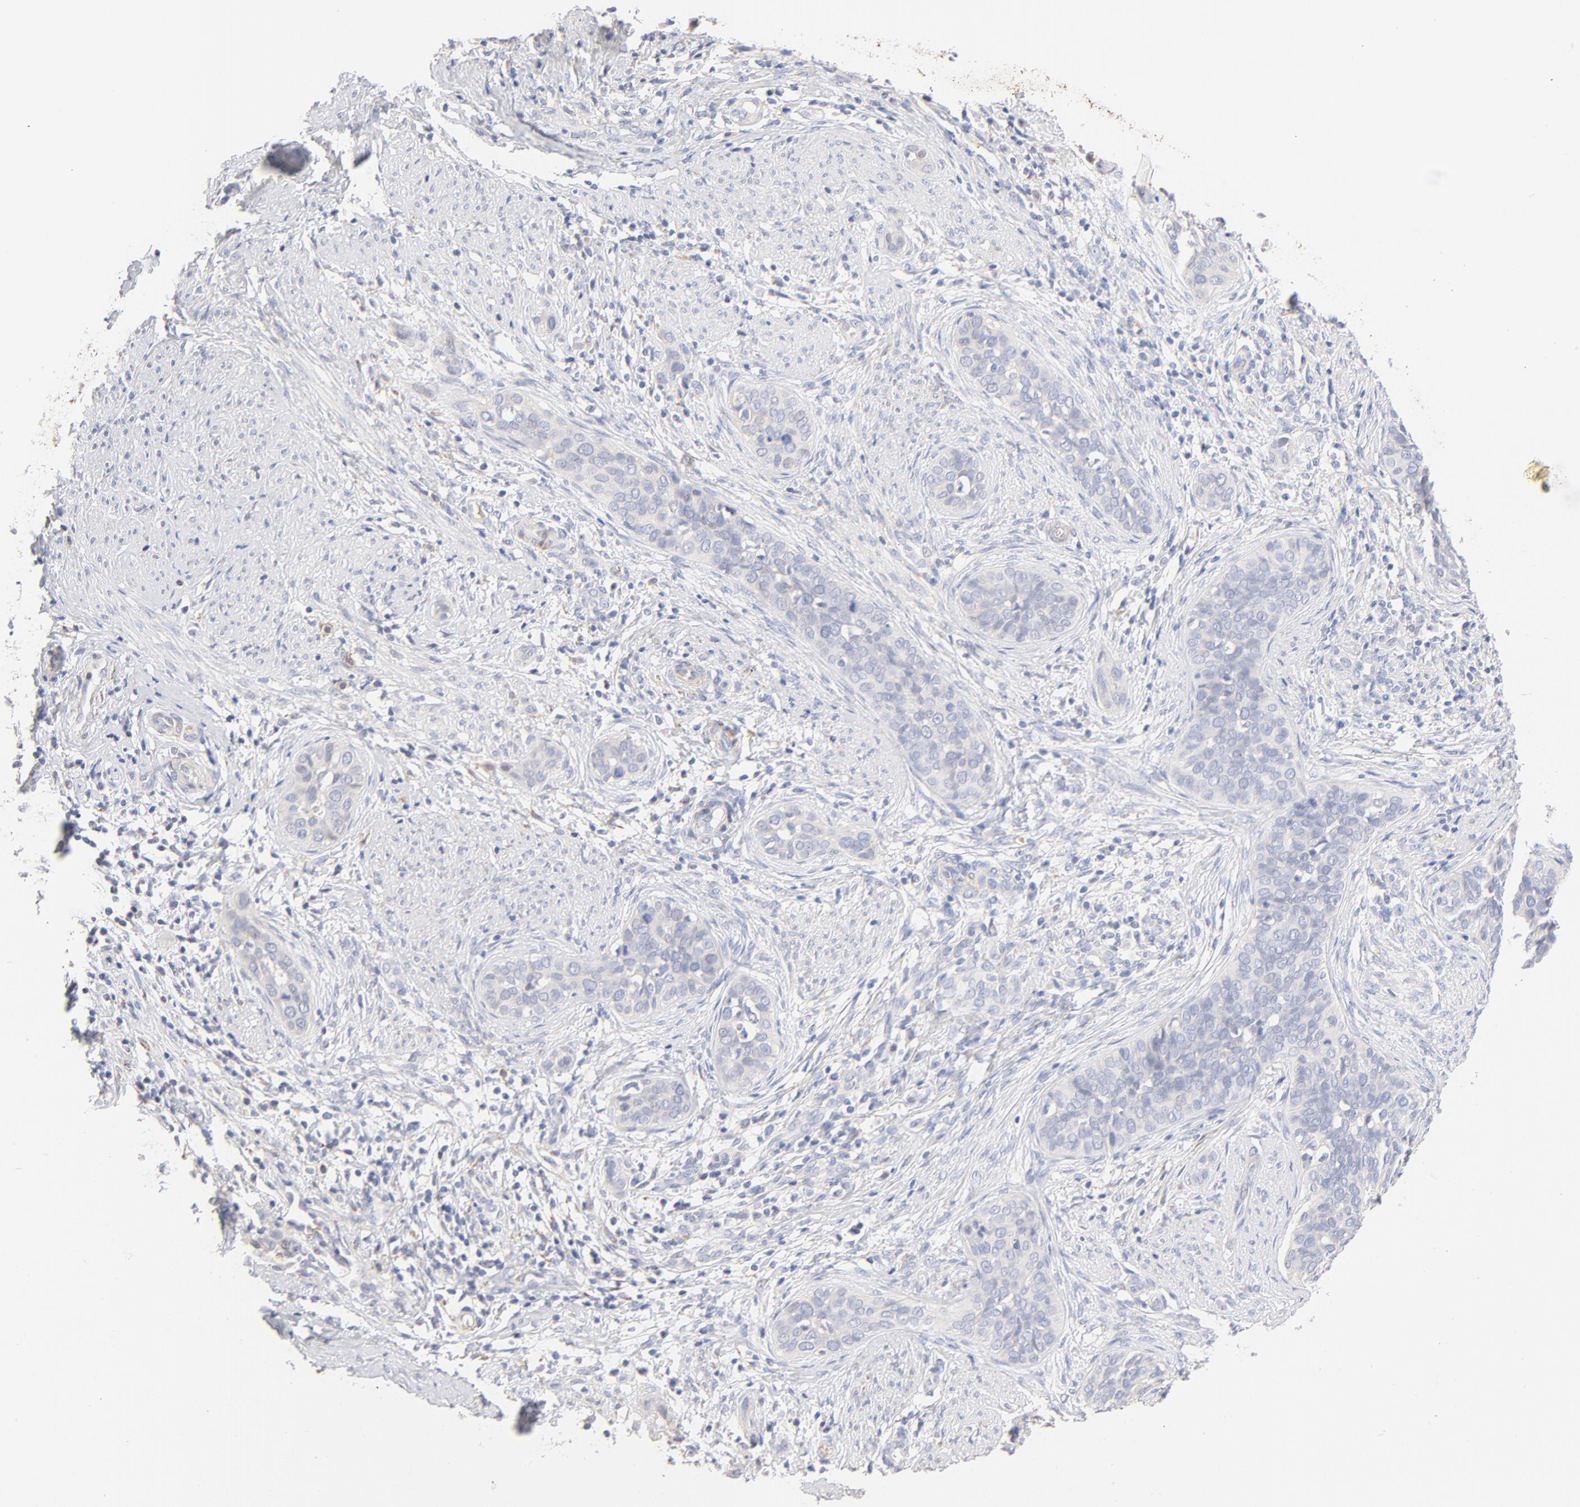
{"staining": {"intensity": "negative", "quantity": "none", "location": "none"}, "tissue": "cervical cancer", "cell_type": "Tumor cells", "image_type": "cancer", "snomed": [{"axis": "morphology", "description": "Squamous cell carcinoma, NOS"}, {"axis": "topography", "description": "Cervix"}], "caption": "Tumor cells show no significant protein staining in cervical squamous cell carcinoma.", "gene": "SPTB", "patient": {"sex": "female", "age": 31}}